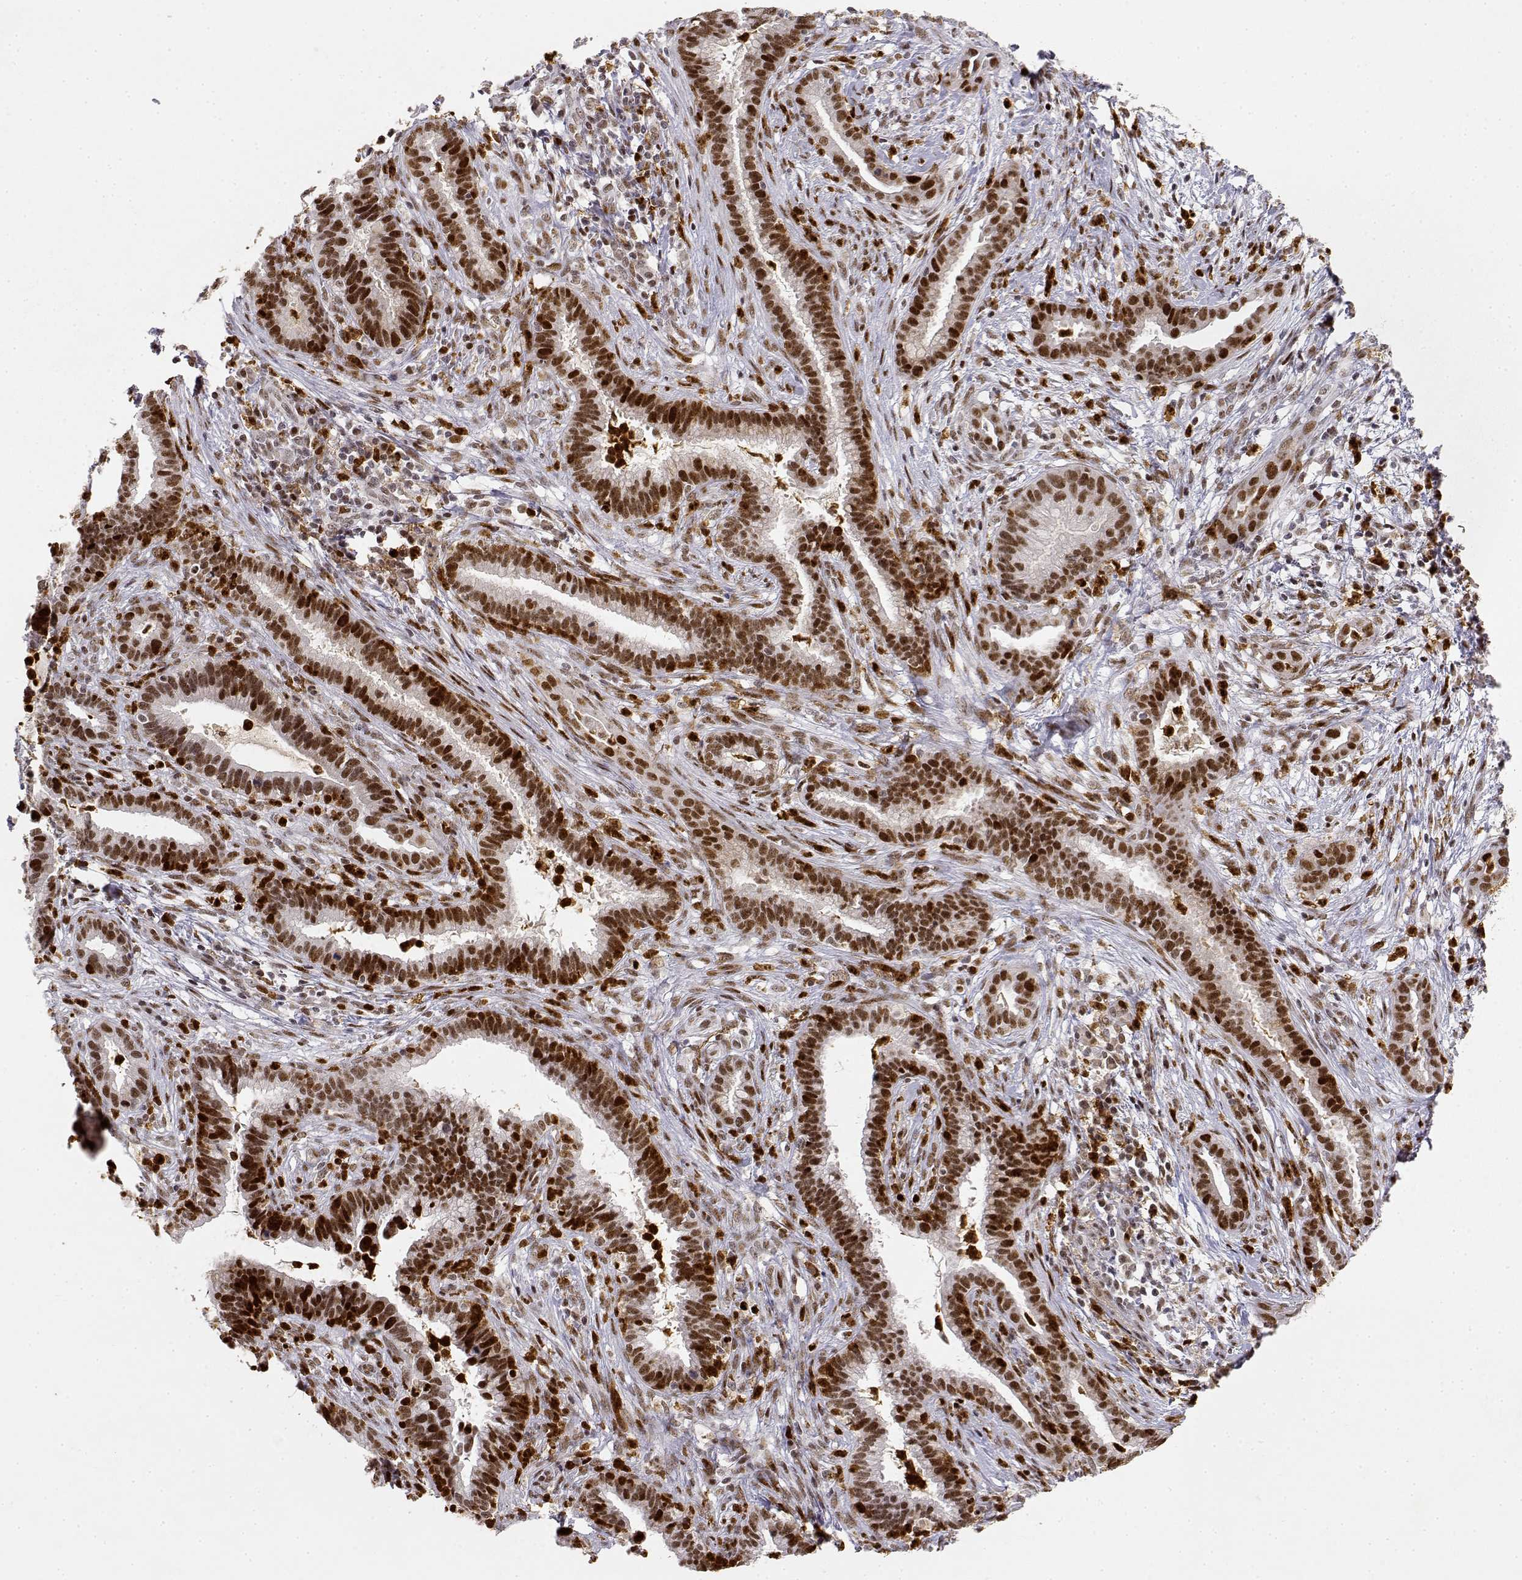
{"staining": {"intensity": "strong", "quantity": ">75%", "location": "nuclear"}, "tissue": "cervical cancer", "cell_type": "Tumor cells", "image_type": "cancer", "snomed": [{"axis": "morphology", "description": "Adenocarcinoma, NOS"}, {"axis": "topography", "description": "Cervix"}], "caption": "Brown immunohistochemical staining in adenocarcinoma (cervical) exhibits strong nuclear expression in approximately >75% of tumor cells.", "gene": "RSF1", "patient": {"sex": "female", "age": 45}}